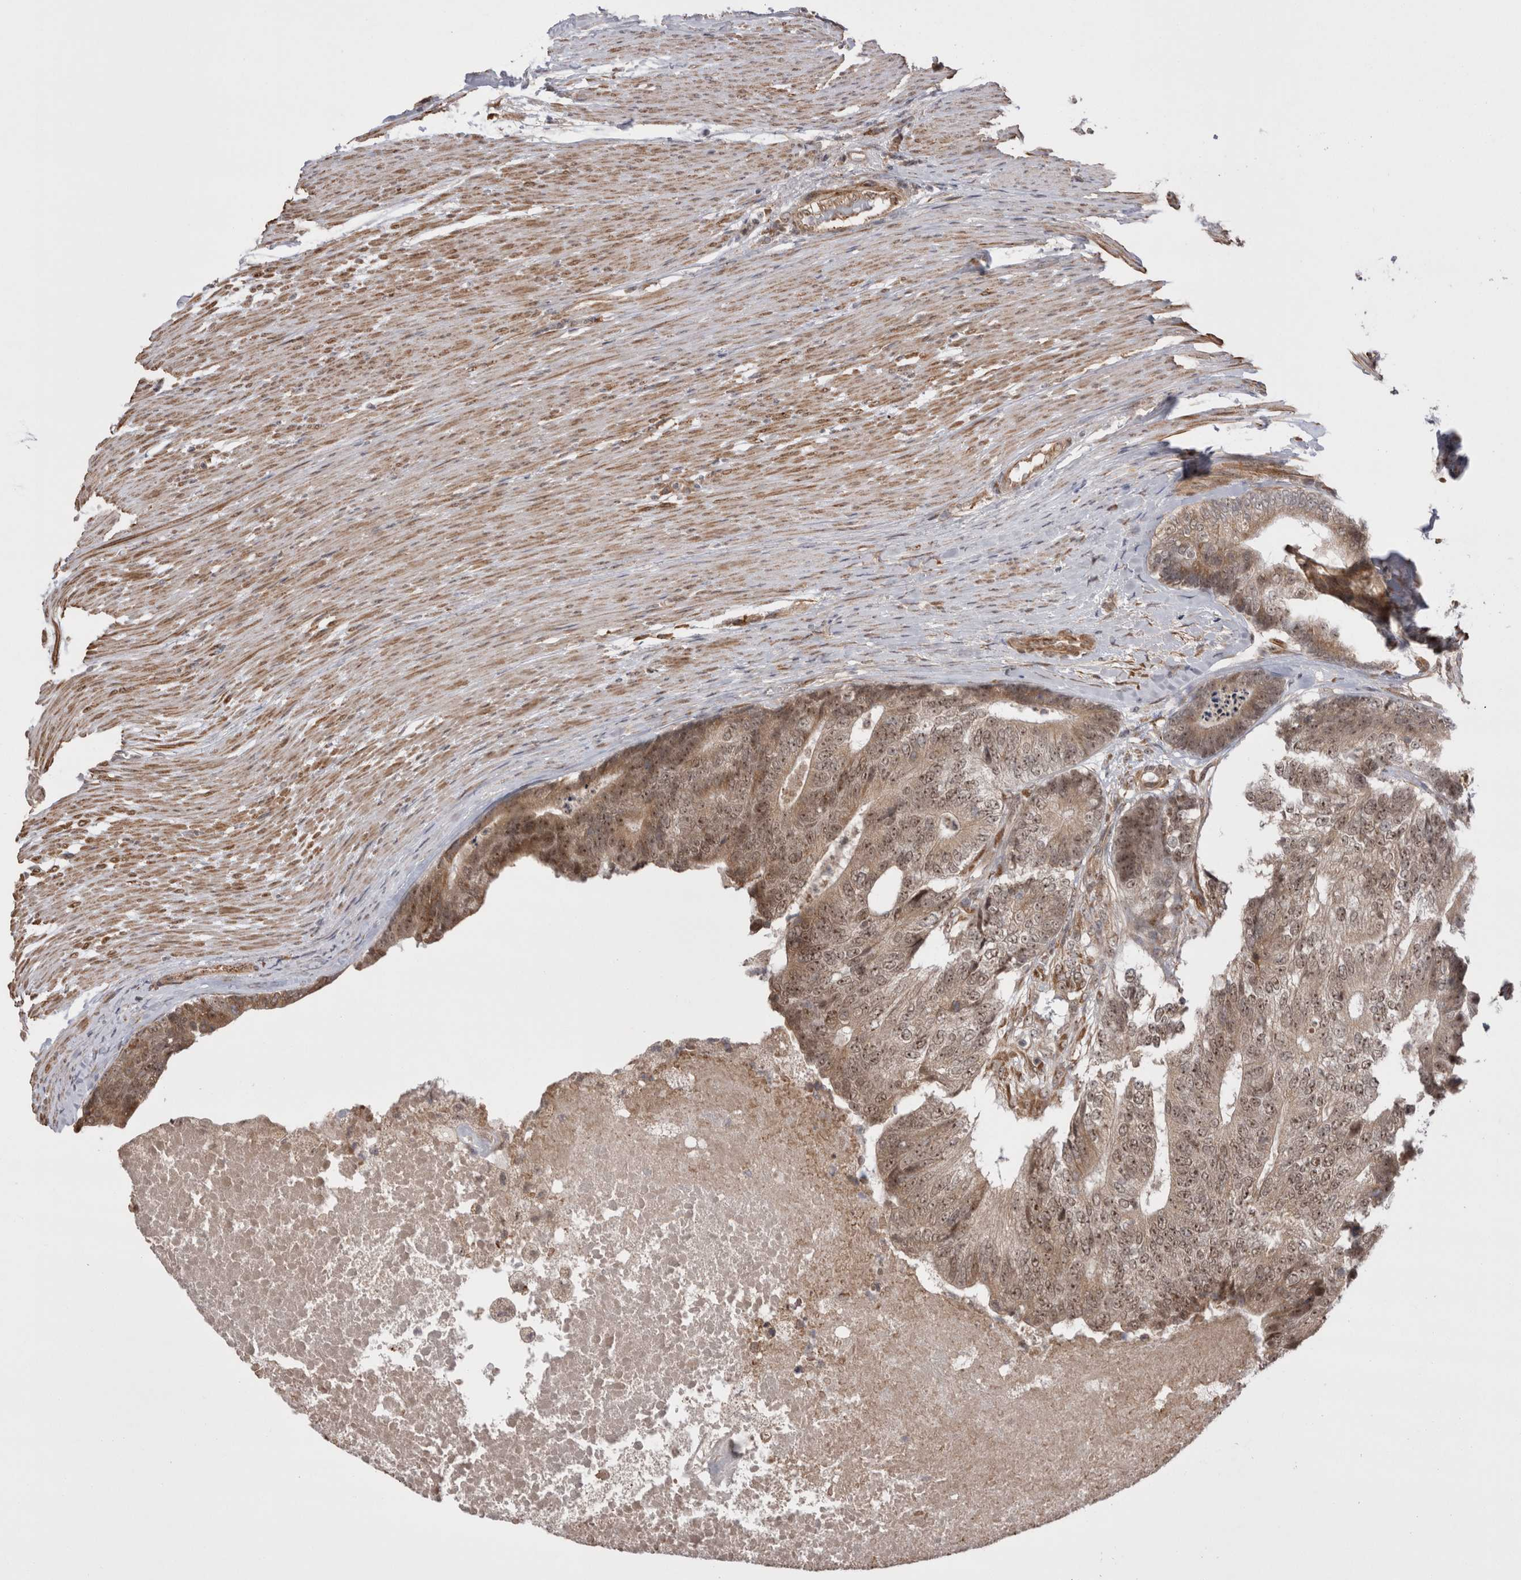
{"staining": {"intensity": "moderate", "quantity": ">75%", "location": "cytoplasmic/membranous,nuclear"}, "tissue": "colorectal cancer", "cell_type": "Tumor cells", "image_type": "cancer", "snomed": [{"axis": "morphology", "description": "Adenocarcinoma, NOS"}, {"axis": "topography", "description": "Colon"}], "caption": "Moderate cytoplasmic/membranous and nuclear staining is identified in approximately >75% of tumor cells in colorectal cancer.", "gene": "EXOSC4", "patient": {"sex": "female", "age": 67}}